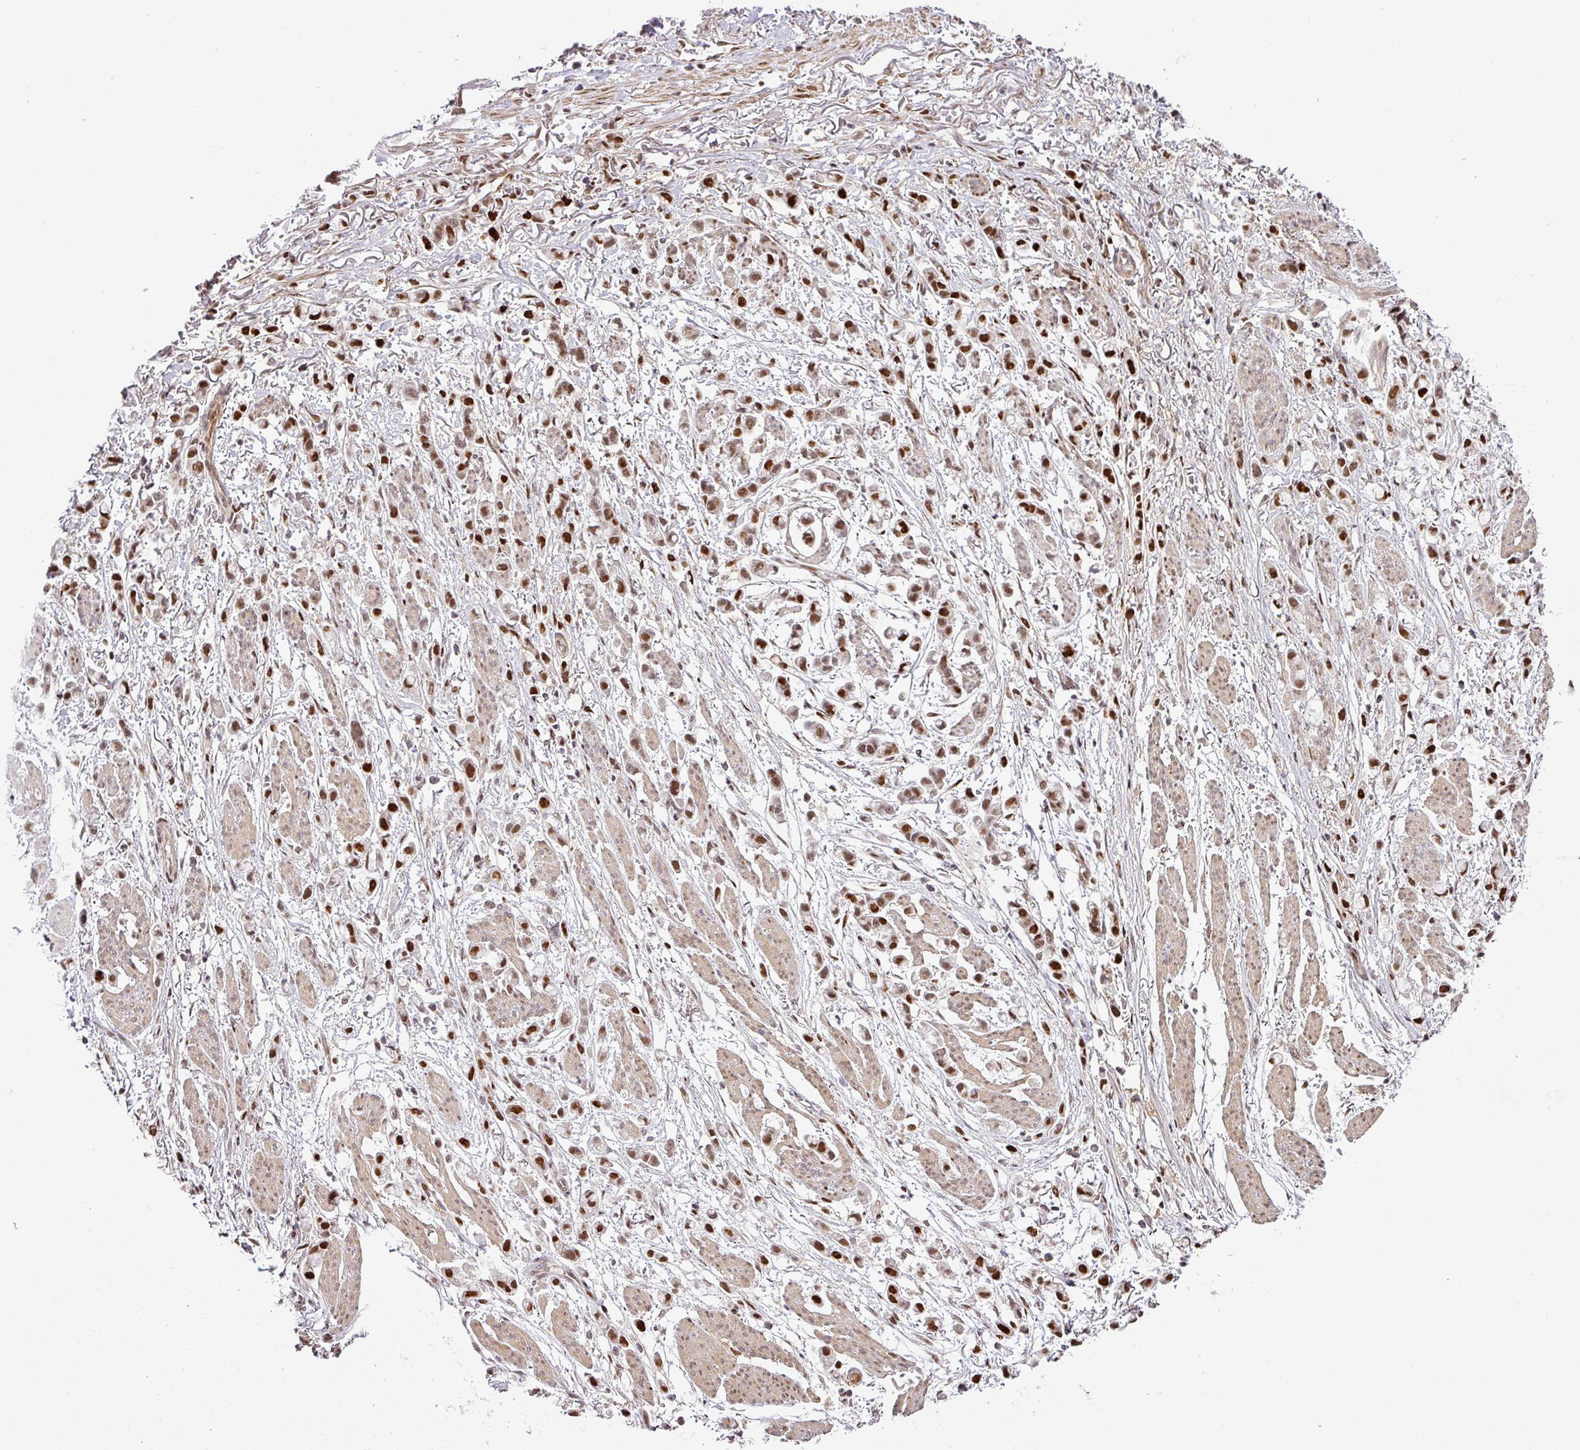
{"staining": {"intensity": "strong", "quantity": ">75%", "location": "nuclear"}, "tissue": "stomach cancer", "cell_type": "Tumor cells", "image_type": "cancer", "snomed": [{"axis": "morphology", "description": "Adenocarcinoma, NOS"}, {"axis": "topography", "description": "Stomach"}], "caption": "Protein staining demonstrates strong nuclear positivity in about >75% of tumor cells in stomach adenocarcinoma.", "gene": "MYSM1", "patient": {"sex": "female", "age": 81}}